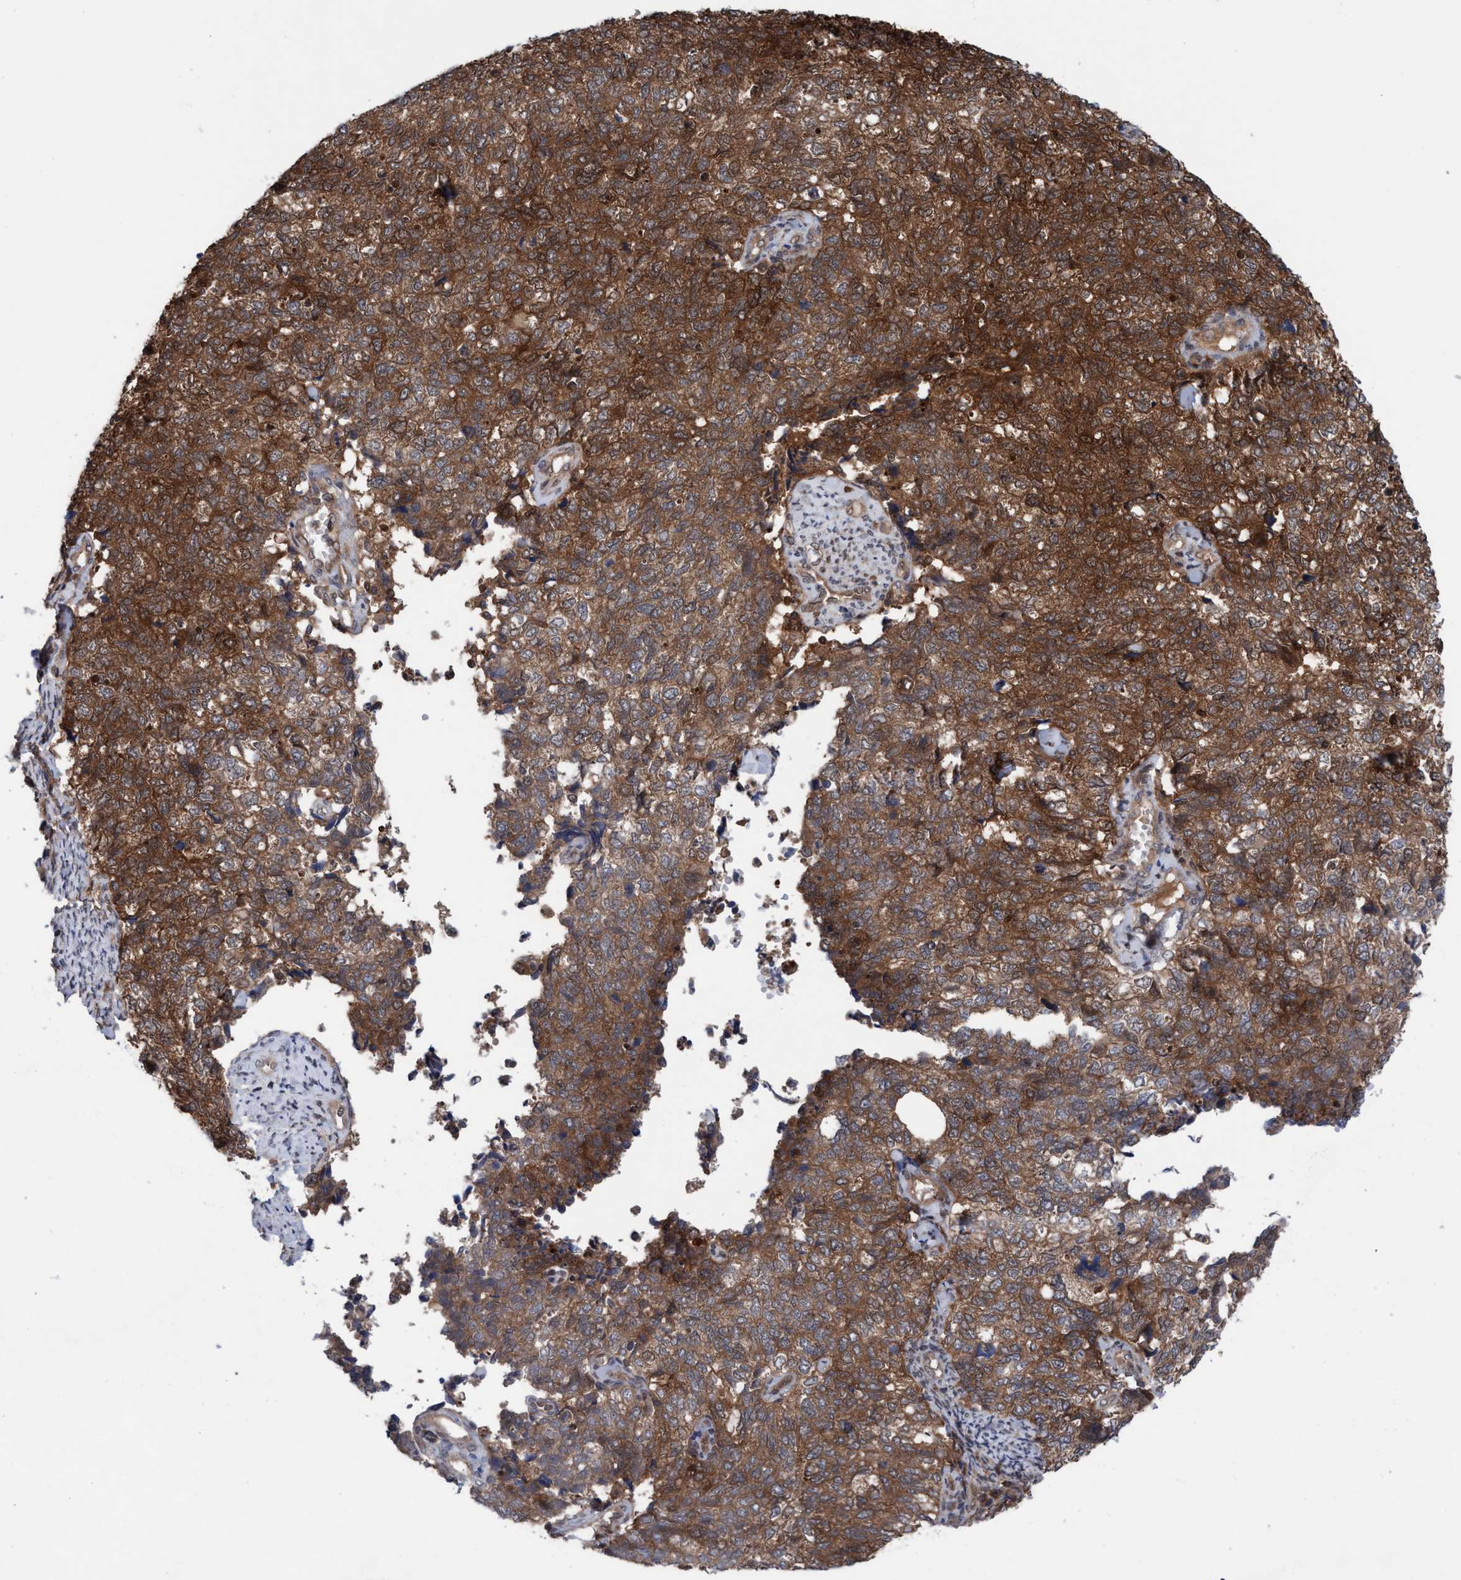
{"staining": {"intensity": "strong", "quantity": ">75%", "location": "cytoplasmic/membranous"}, "tissue": "cervical cancer", "cell_type": "Tumor cells", "image_type": "cancer", "snomed": [{"axis": "morphology", "description": "Squamous cell carcinoma, NOS"}, {"axis": "topography", "description": "Cervix"}], "caption": "Immunohistochemical staining of human squamous cell carcinoma (cervical) demonstrates strong cytoplasmic/membranous protein staining in about >75% of tumor cells. The protein of interest is stained brown, and the nuclei are stained in blue (DAB IHC with brightfield microscopy, high magnification).", "gene": "GLOD4", "patient": {"sex": "female", "age": 63}}